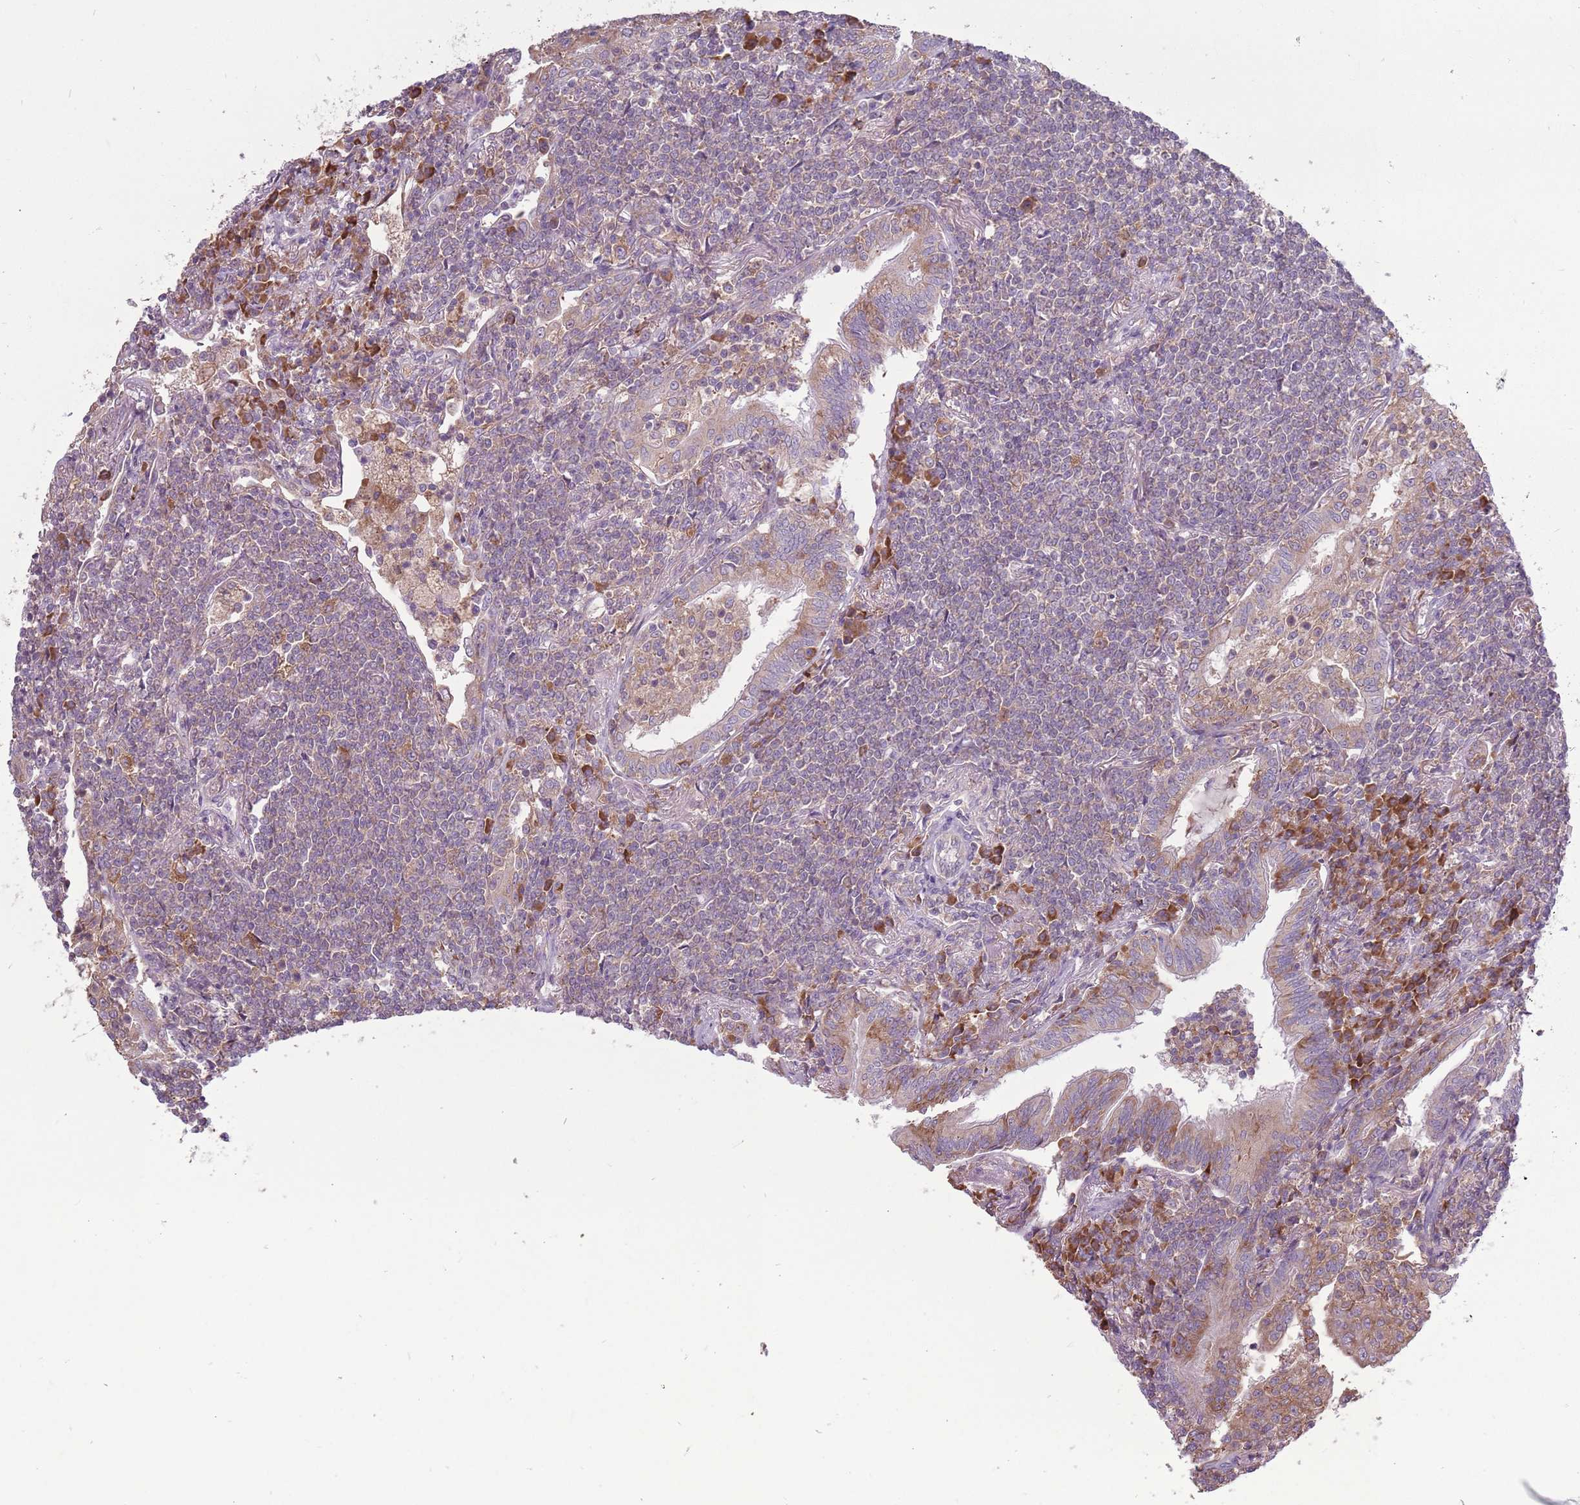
{"staining": {"intensity": "weak", "quantity": "<25%", "location": "cytoplasmic/membranous"}, "tissue": "lymphoma", "cell_type": "Tumor cells", "image_type": "cancer", "snomed": [{"axis": "morphology", "description": "Malignant lymphoma, non-Hodgkin's type, Low grade"}, {"axis": "topography", "description": "Lung"}], "caption": "The immunohistochemistry photomicrograph has no significant expression in tumor cells of lymphoma tissue. (Immunohistochemistry, brightfield microscopy, high magnification).", "gene": "RPL17-C18orf32", "patient": {"sex": "female", "age": 71}}